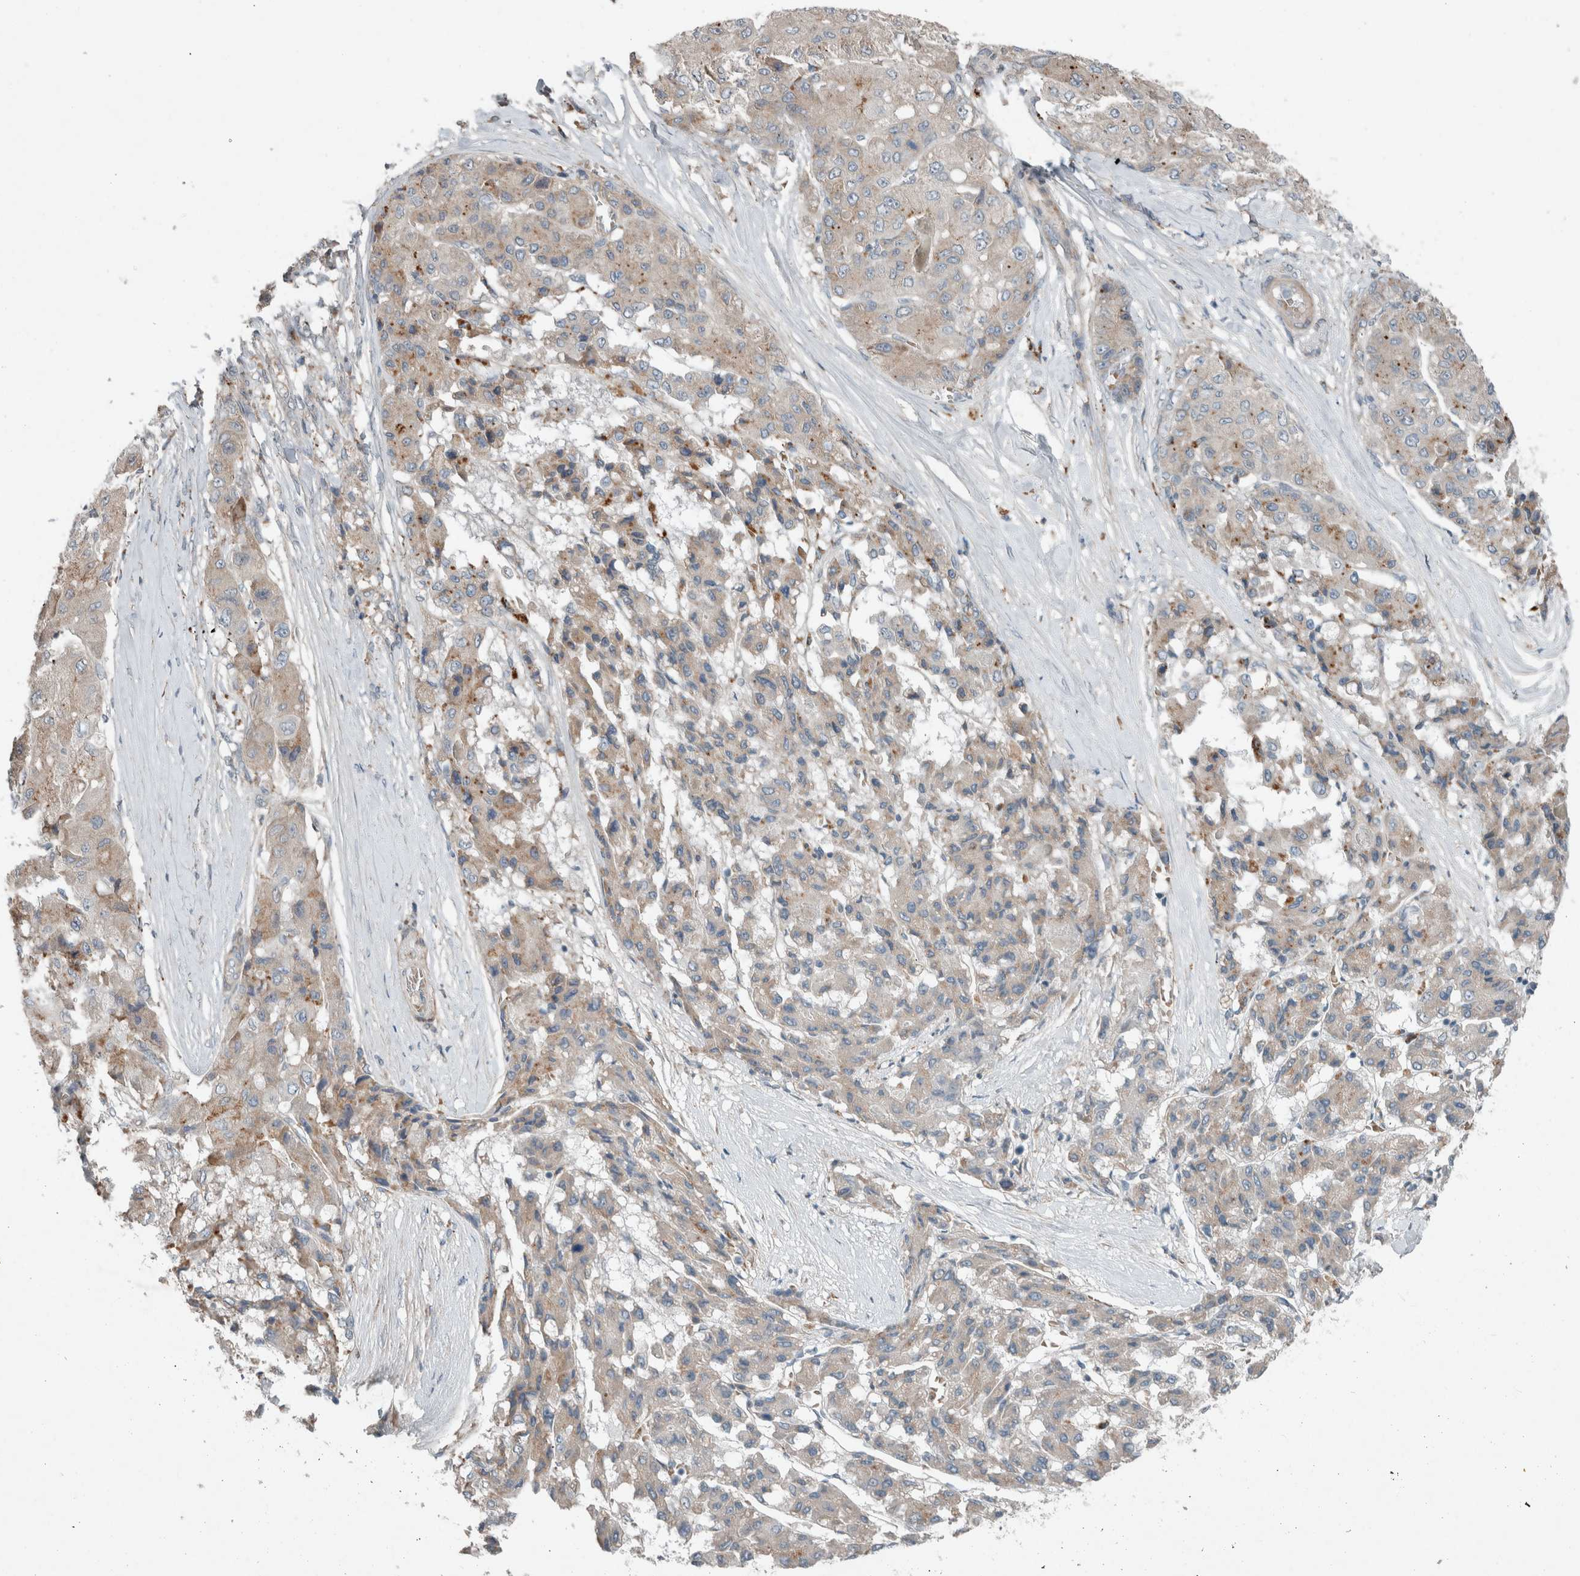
{"staining": {"intensity": "weak", "quantity": "25%-75%", "location": "cytoplasmic/membranous"}, "tissue": "liver cancer", "cell_type": "Tumor cells", "image_type": "cancer", "snomed": [{"axis": "morphology", "description": "Carcinoma, Hepatocellular, NOS"}, {"axis": "topography", "description": "Liver"}], "caption": "DAB (3,3'-diaminobenzidine) immunohistochemical staining of hepatocellular carcinoma (liver) reveals weak cytoplasmic/membranous protein expression in about 25%-75% of tumor cells.", "gene": "JADE2", "patient": {"sex": "male", "age": 80}}